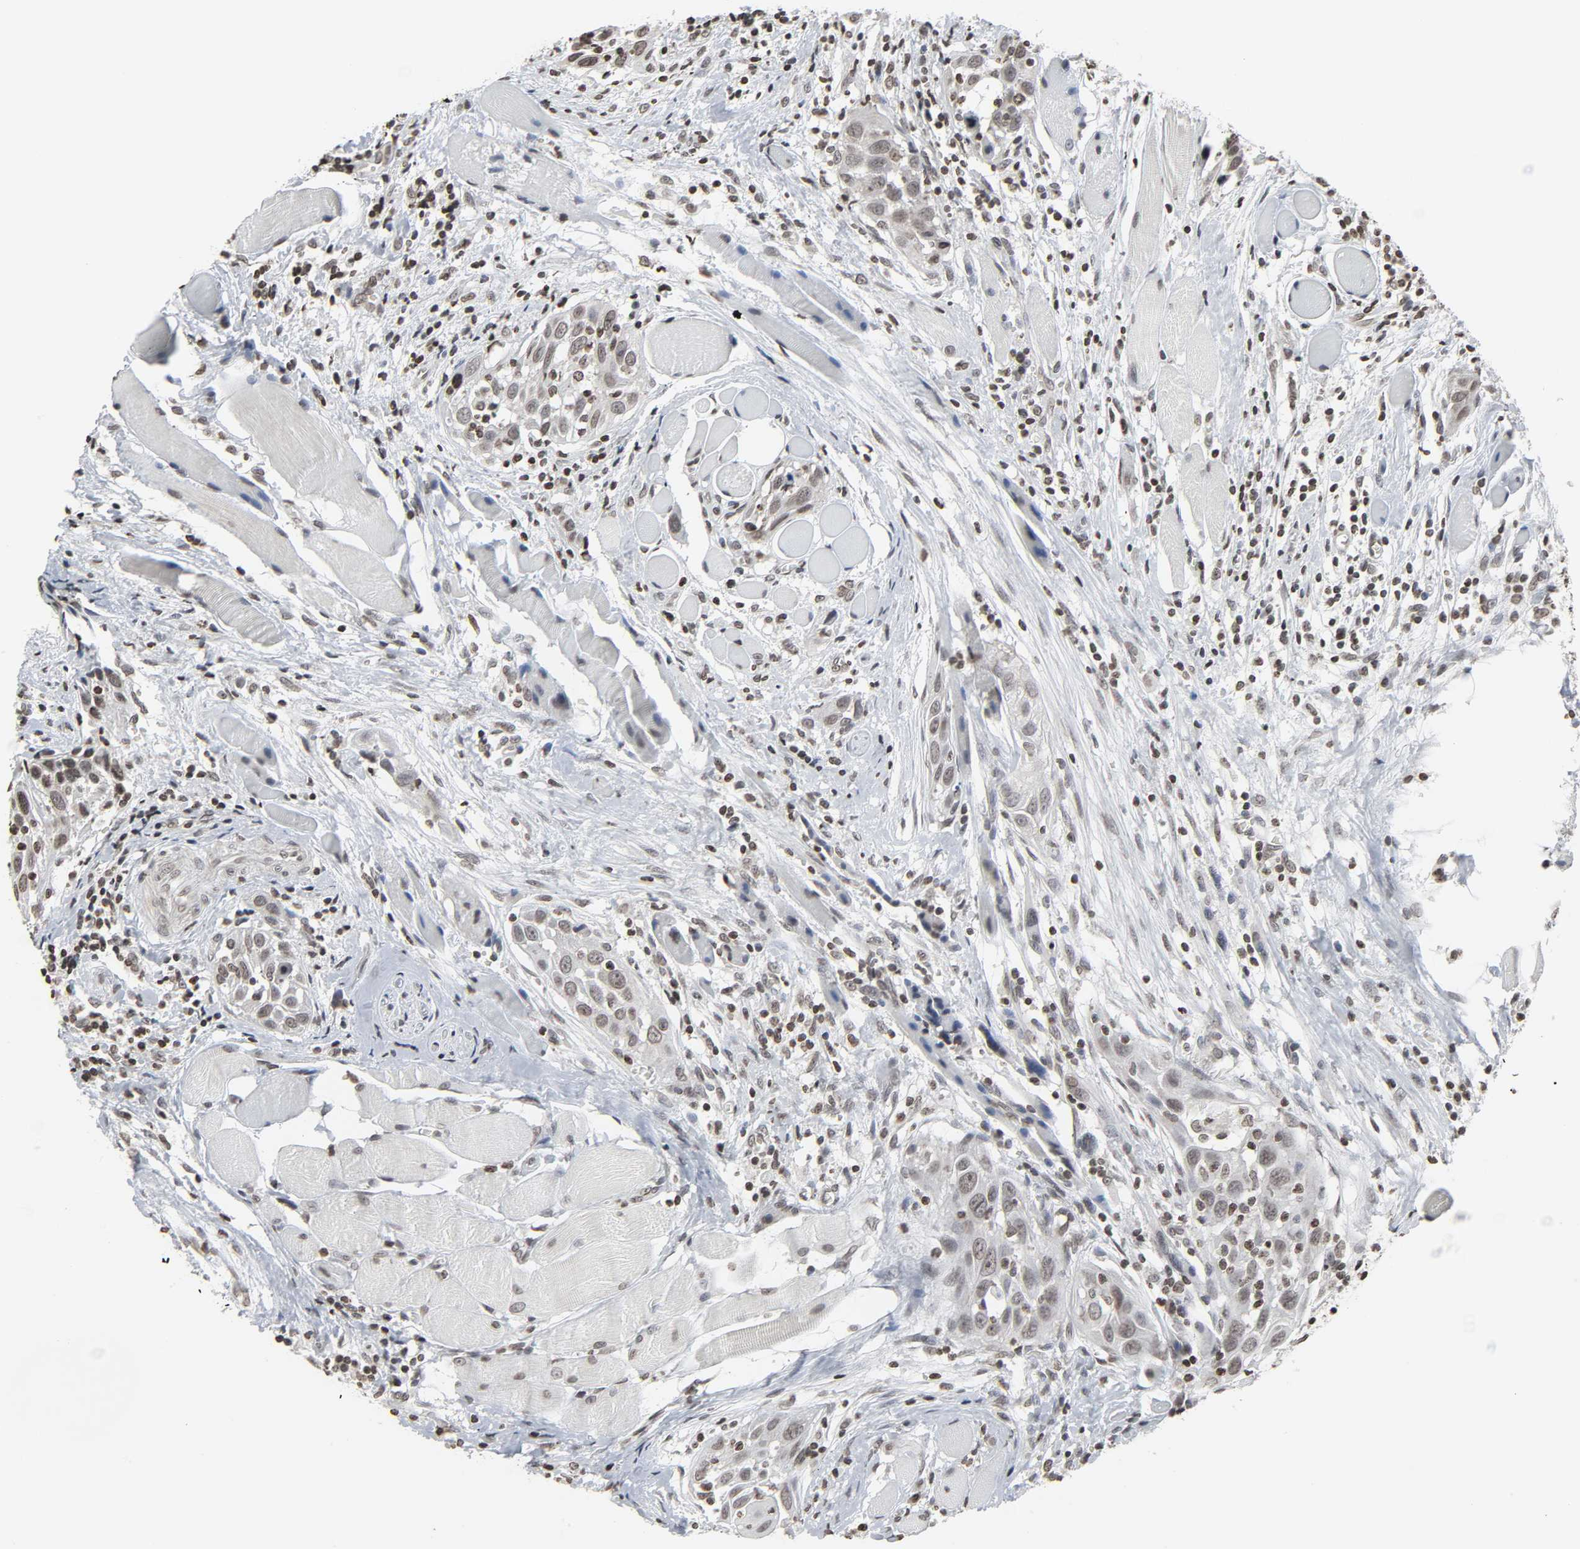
{"staining": {"intensity": "weak", "quantity": ">75%", "location": "nuclear"}, "tissue": "head and neck cancer", "cell_type": "Tumor cells", "image_type": "cancer", "snomed": [{"axis": "morphology", "description": "Squamous cell carcinoma, NOS"}, {"axis": "topography", "description": "Oral tissue"}, {"axis": "topography", "description": "Head-Neck"}], "caption": "There is low levels of weak nuclear positivity in tumor cells of head and neck squamous cell carcinoma, as demonstrated by immunohistochemical staining (brown color).", "gene": "ELAVL1", "patient": {"sex": "female", "age": 50}}